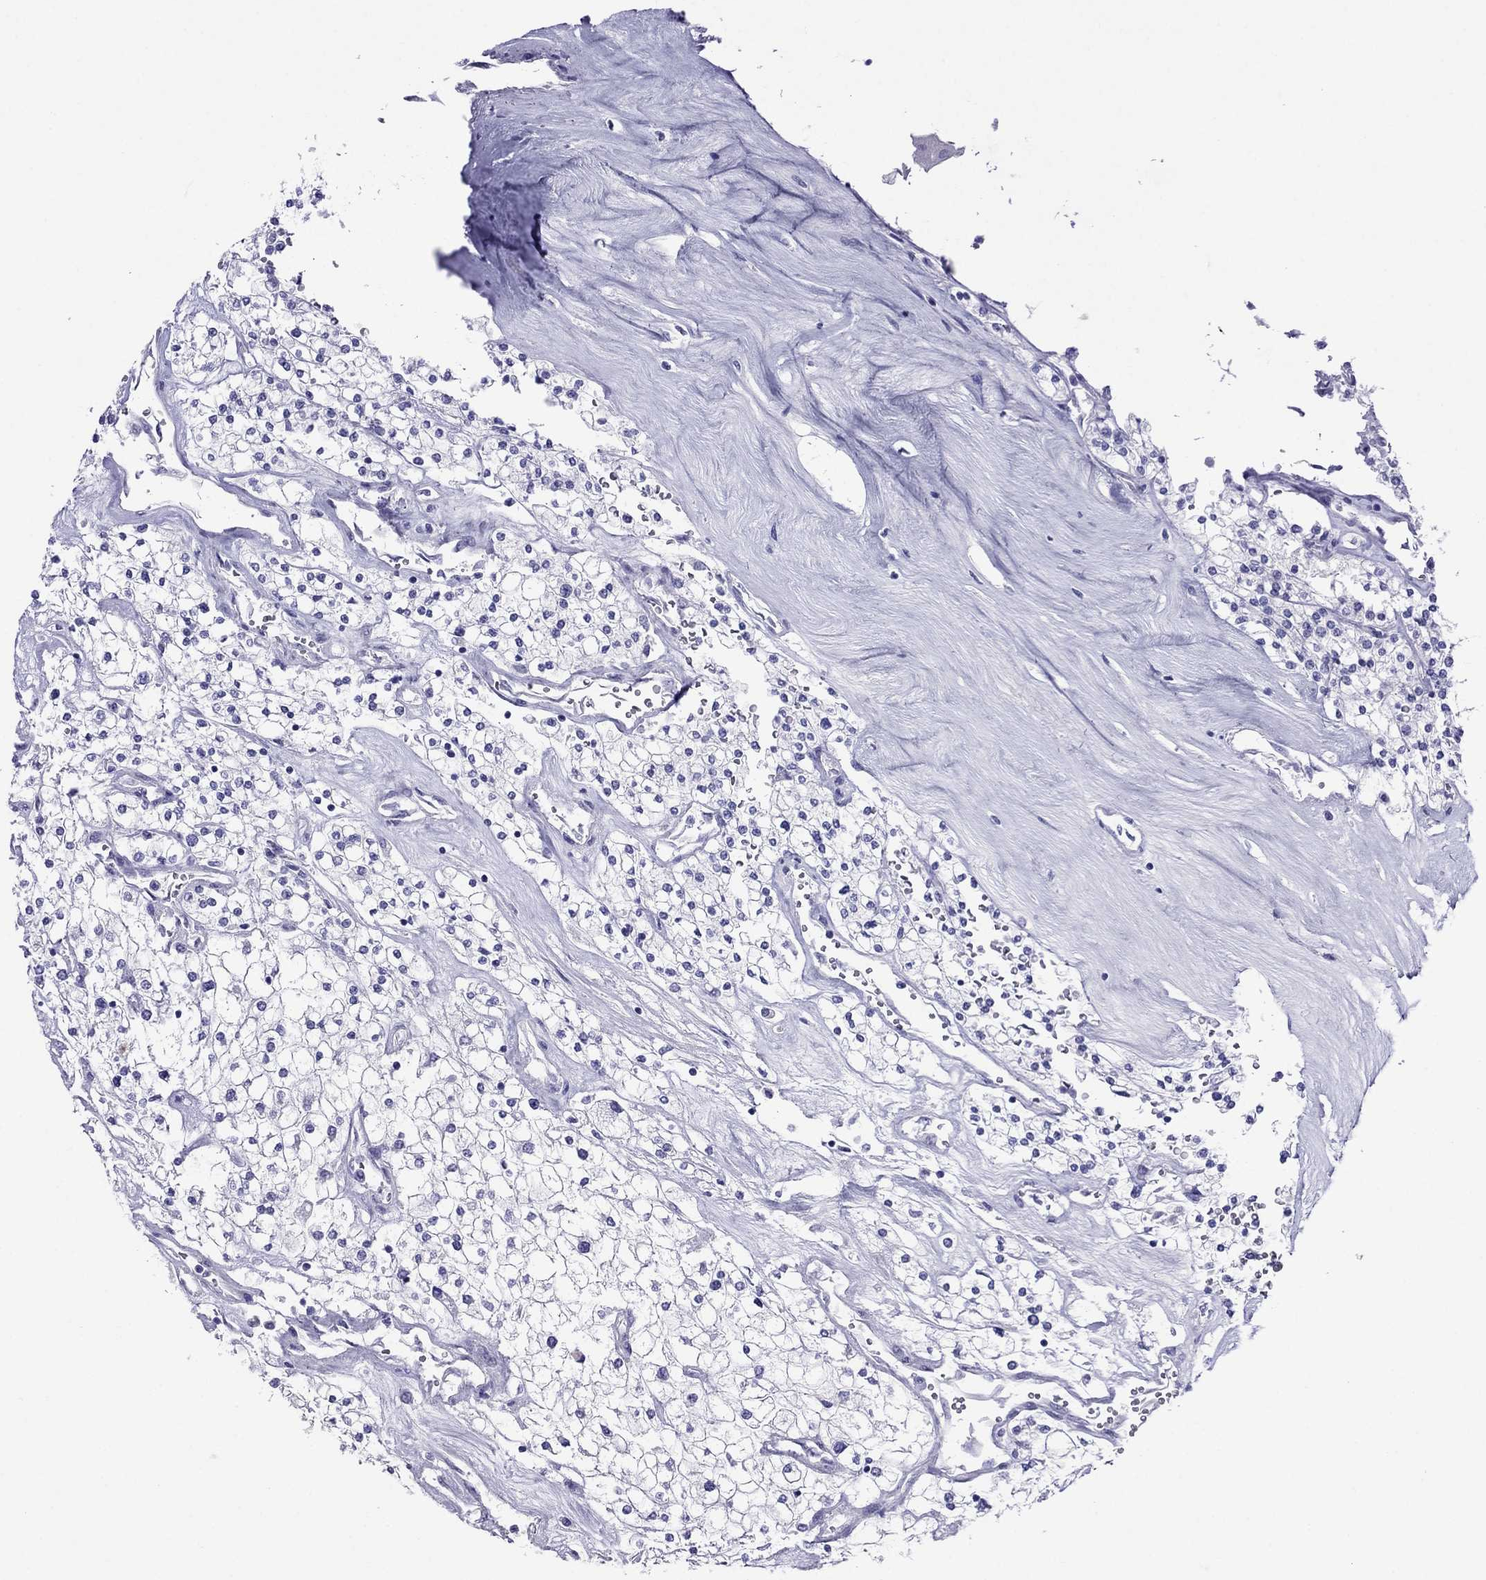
{"staining": {"intensity": "negative", "quantity": "none", "location": "none"}, "tissue": "renal cancer", "cell_type": "Tumor cells", "image_type": "cancer", "snomed": [{"axis": "morphology", "description": "Adenocarcinoma, NOS"}, {"axis": "topography", "description": "Kidney"}], "caption": "The image shows no staining of tumor cells in renal adenocarcinoma.", "gene": "PCDHA6", "patient": {"sex": "male", "age": 80}}